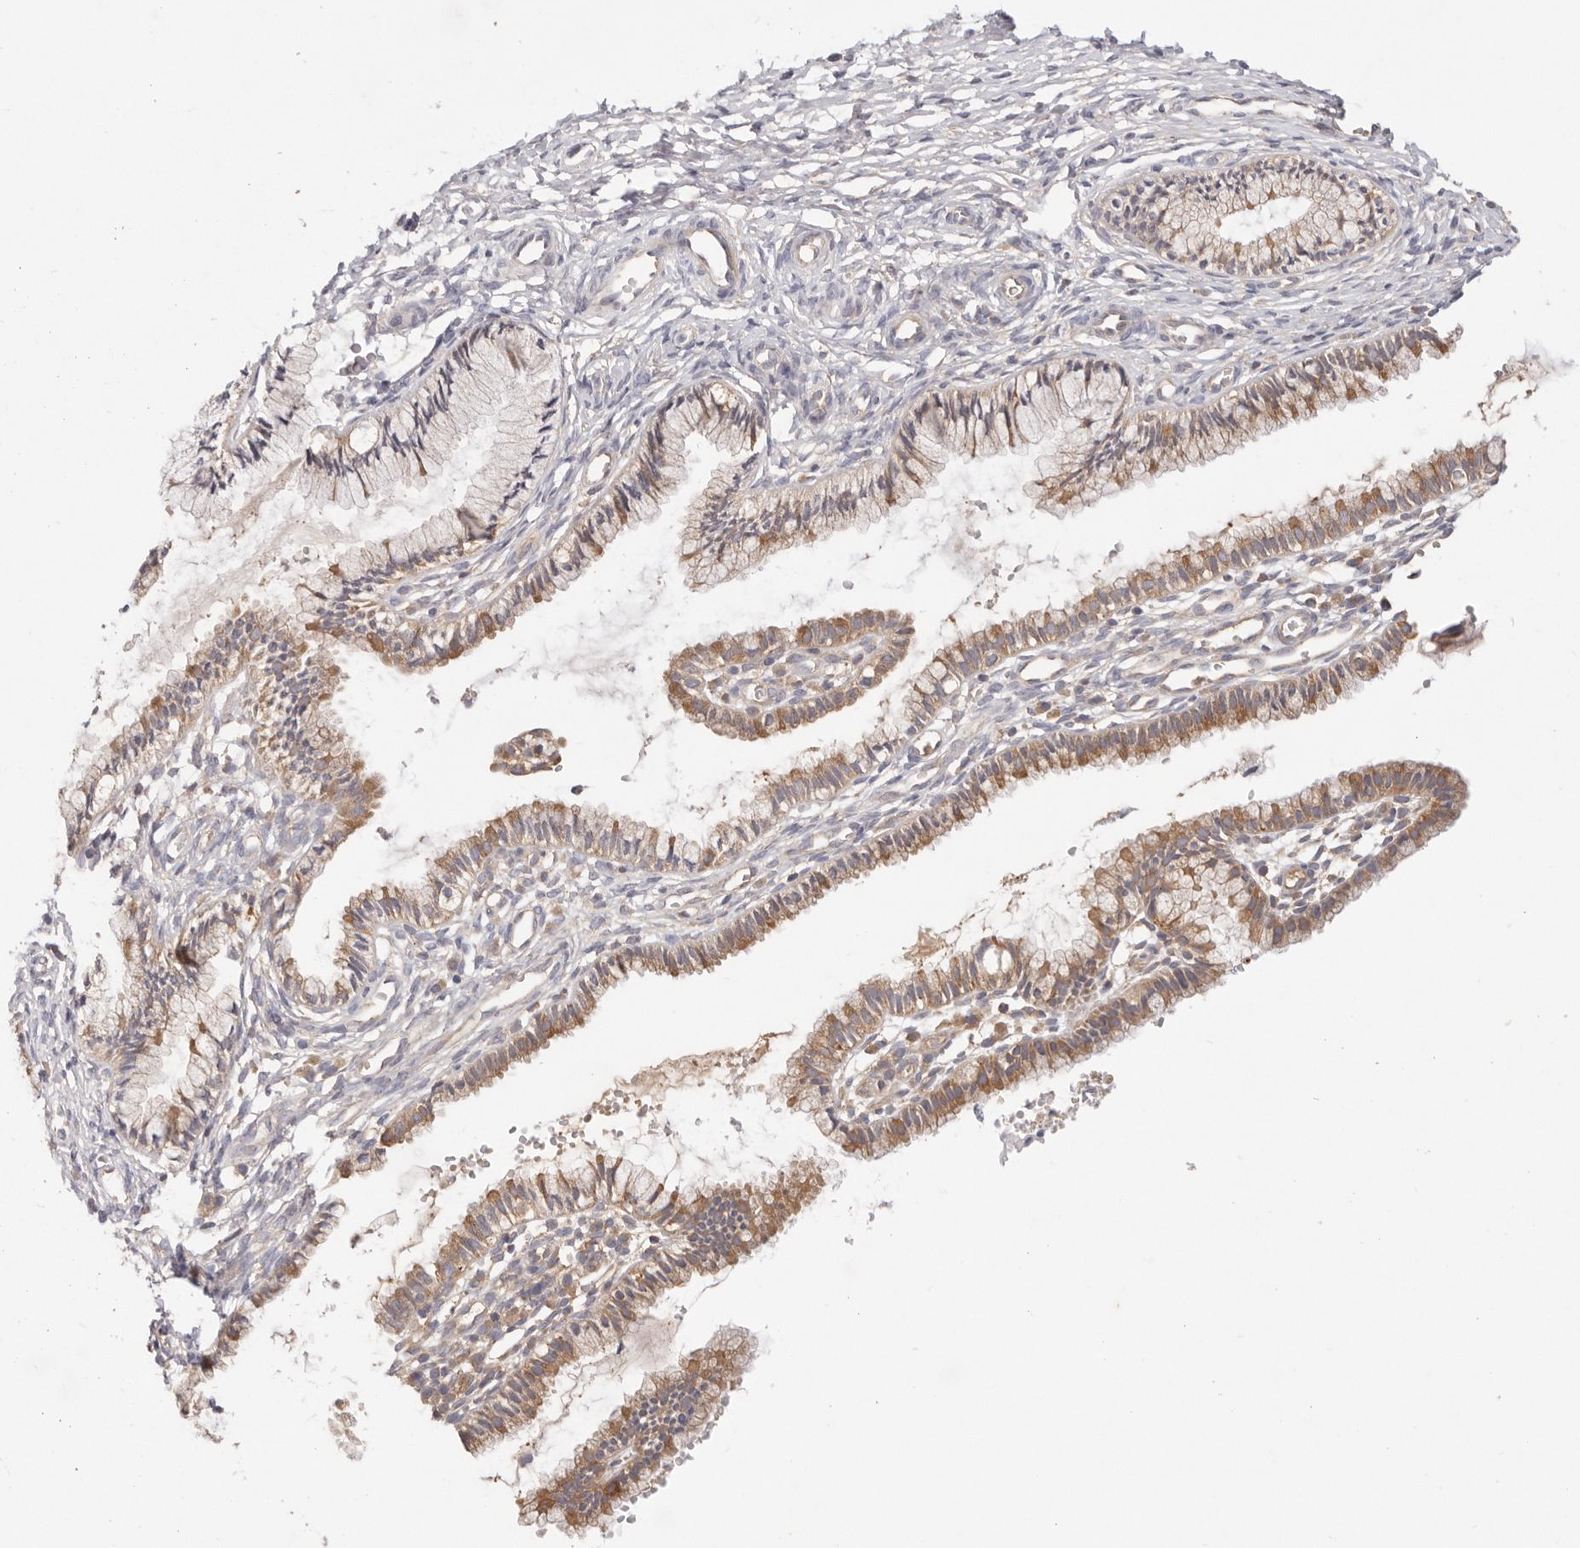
{"staining": {"intensity": "moderate", "quantity": "25%-75%", "location": "cytoplasmic/membranous"}, "tissue": "cervix", "cell_type": "Glandular cells", "image_type": "normal", "snomed": [{"axis": "morphology", "description": "Normal tissue, NOS"}, {"axis": "topography", "description": "Cervix"}], "caption": "Immunohistochemistry of normal human cervix reveals medium levels of moderate cytoplasmic/membranous staining in about 25%-75% of glandular cells.", "gene": "KCMF1", "patient": {"sex": "female", "age": 27}}